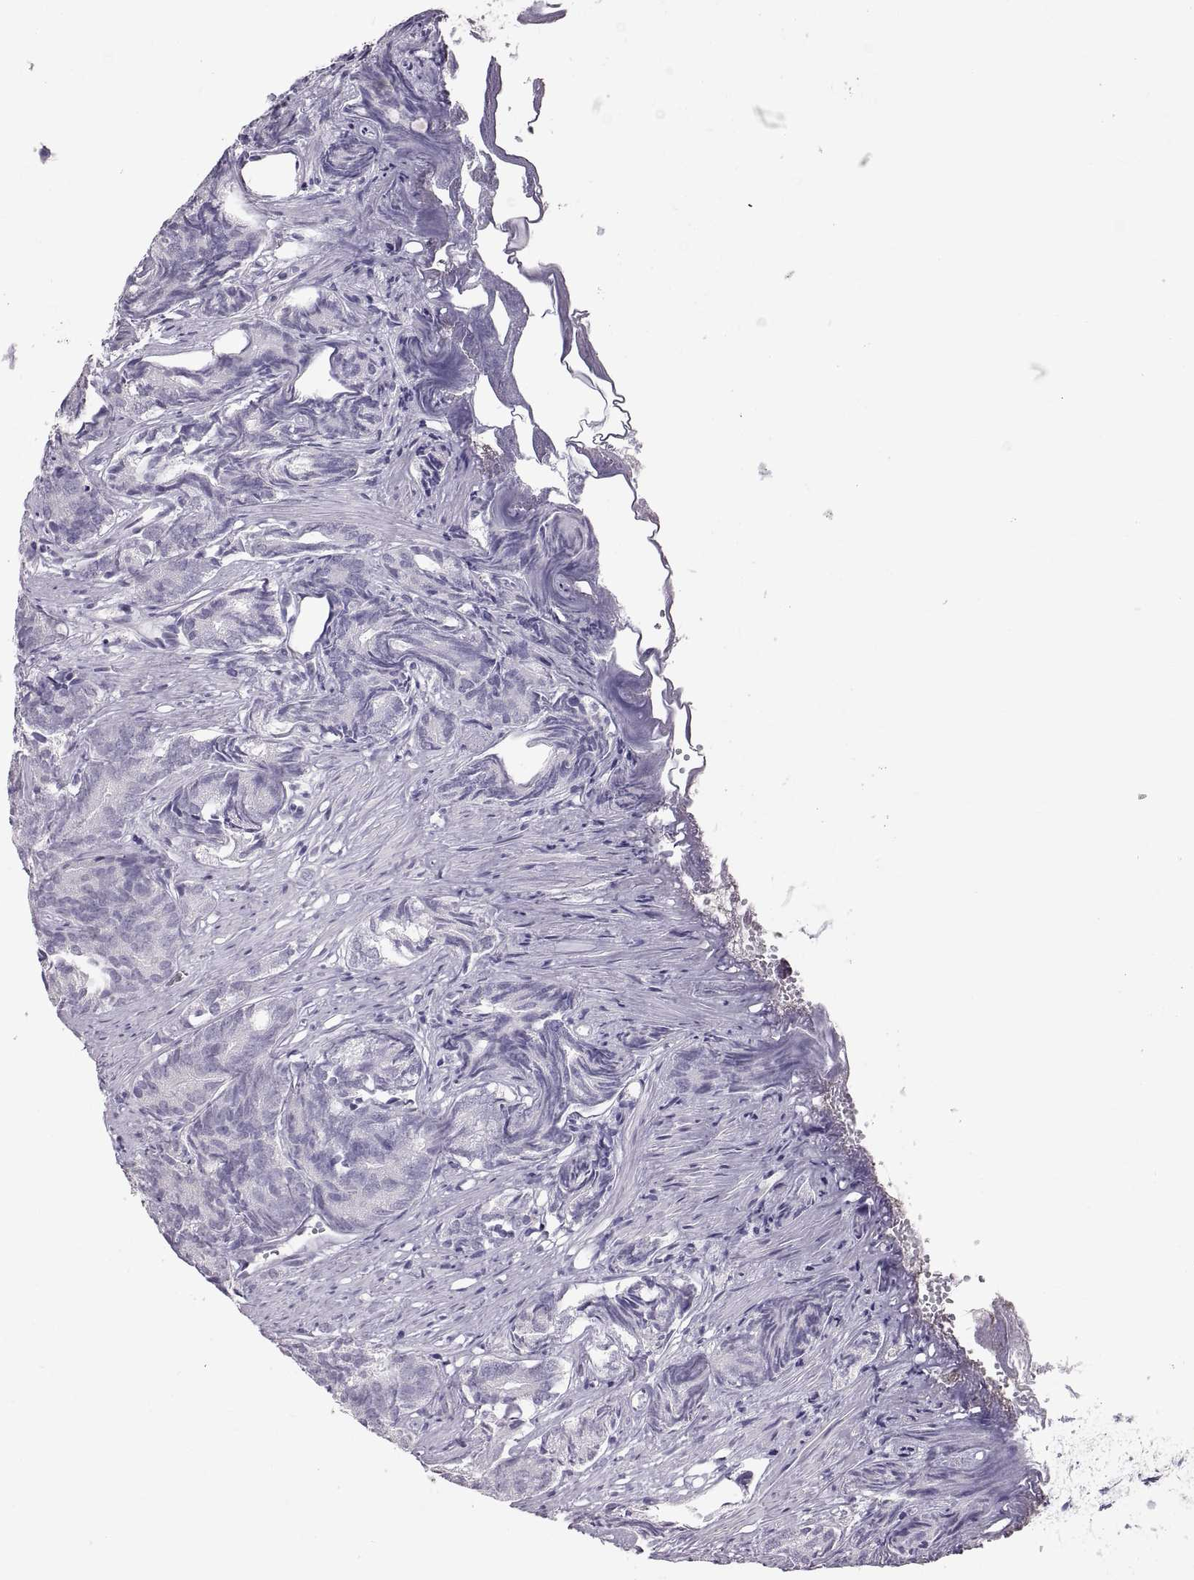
{"staining": {"intensity": "negative", "quantity": "none", "location": "none"}, "tissue": "prostate cancer", "cell_type": "Tumor cells", "image_type": "cancer", "snomed": [{"axis": "morphology", "description": "Adenocarcinoma, High grade"}, {"axis": "topography", "description": "Prostate"}], "caption": "The photomicrograph demonstrates no staining of tumor cells in prostate cancer. Nuclei are stained in blue.", "gene": "WBP2NL", "patient": {"sex": "male", "age": 84}}